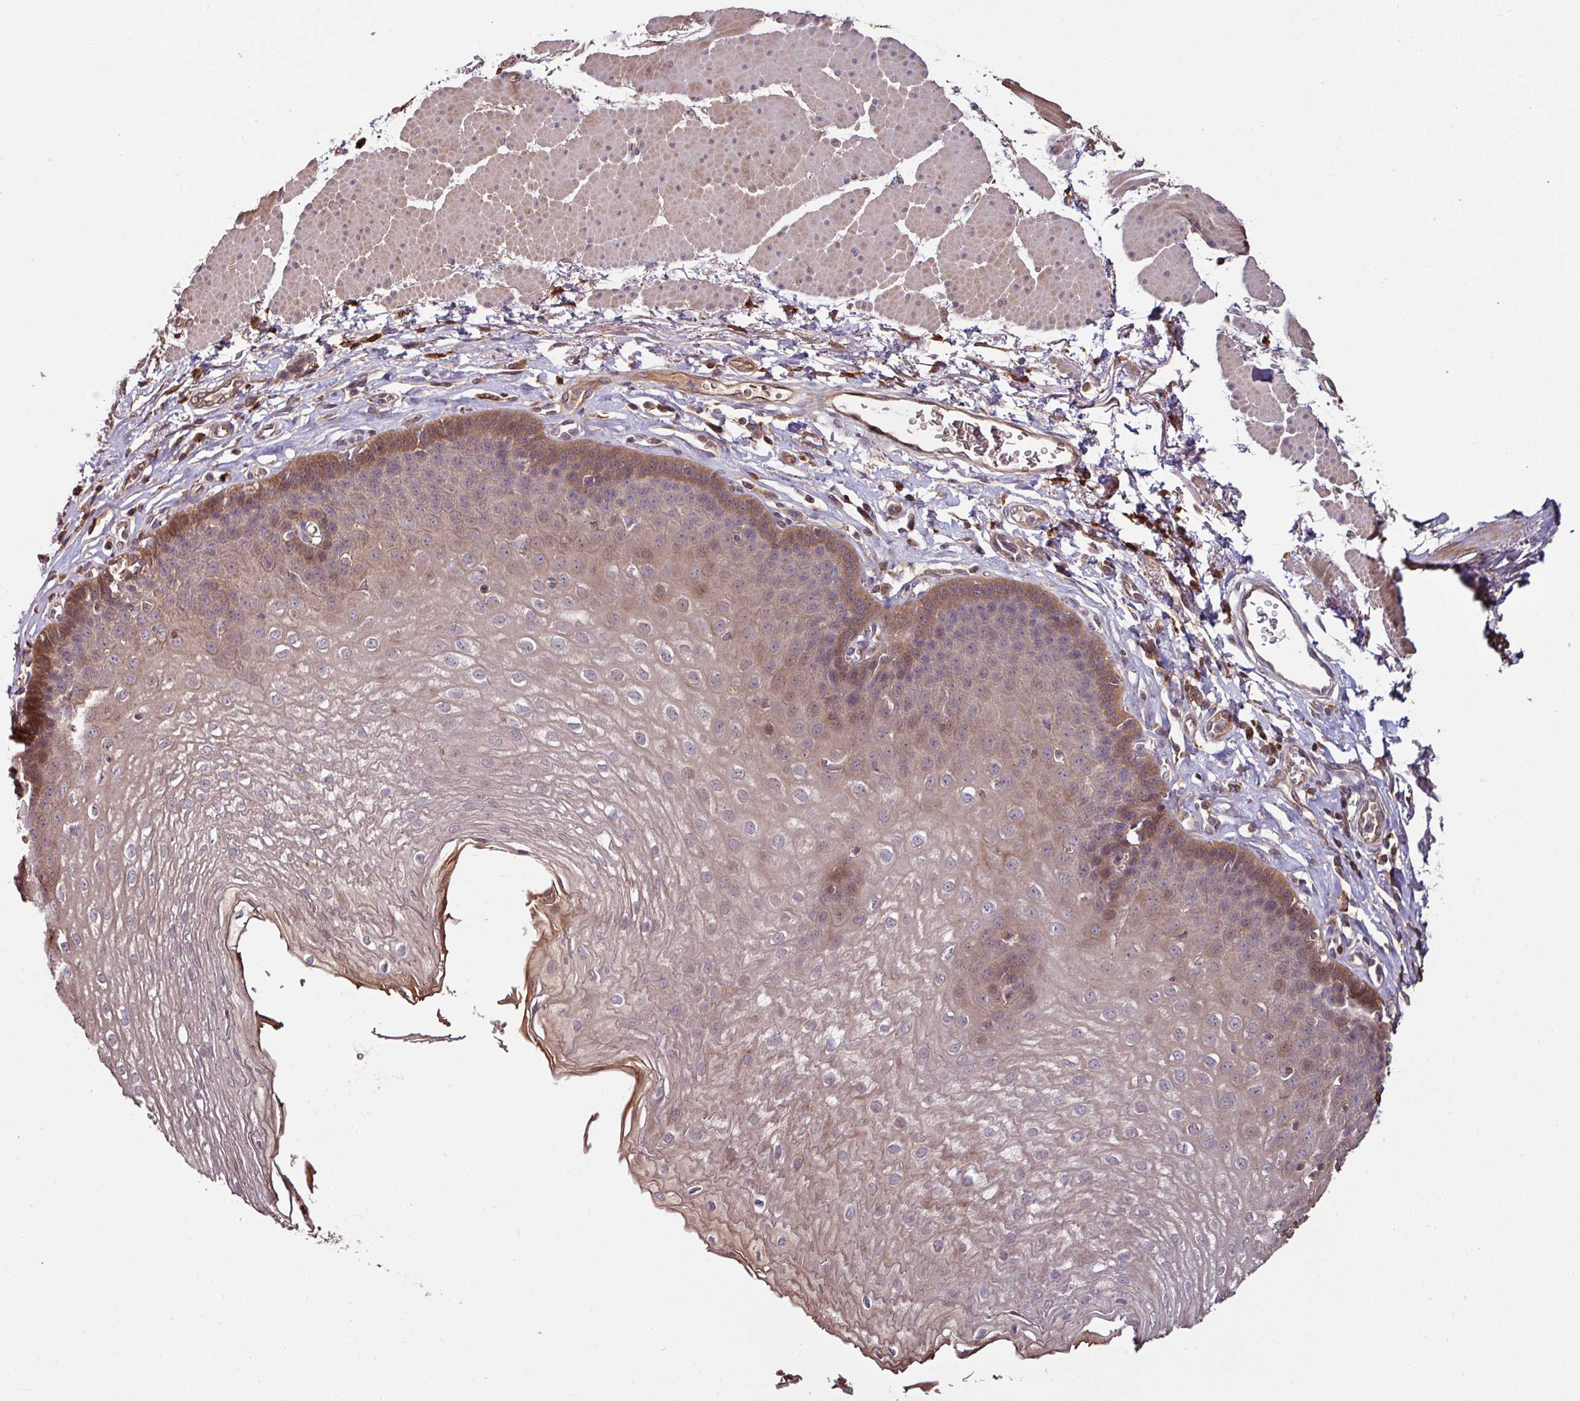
{"staining": {"intensity": "moderate", "quantity": "25%-75%", "location": "cytoplasmic/membranous"}, "tissue": "esophagus", "cell_type": "Squamous epithelial cells", "image_type": "normal", "snomed": [{"axis": "morphology", "description": "Normal tissue, NOS"}, {"axis": "topography", "description": "Esophagus"}], "caption": "Immunohistochemical staining of normal human esophagus shows moderate cytoplasmic/membranous protein expression in about 25%-75% of squamous epithelial cells. Immunohistochemistry (ihc) stains the protein of interest in brown and the nuclei are stained blue.", "gene": "GNPDA1", "patient": {"sex": "female", "age": 81}}